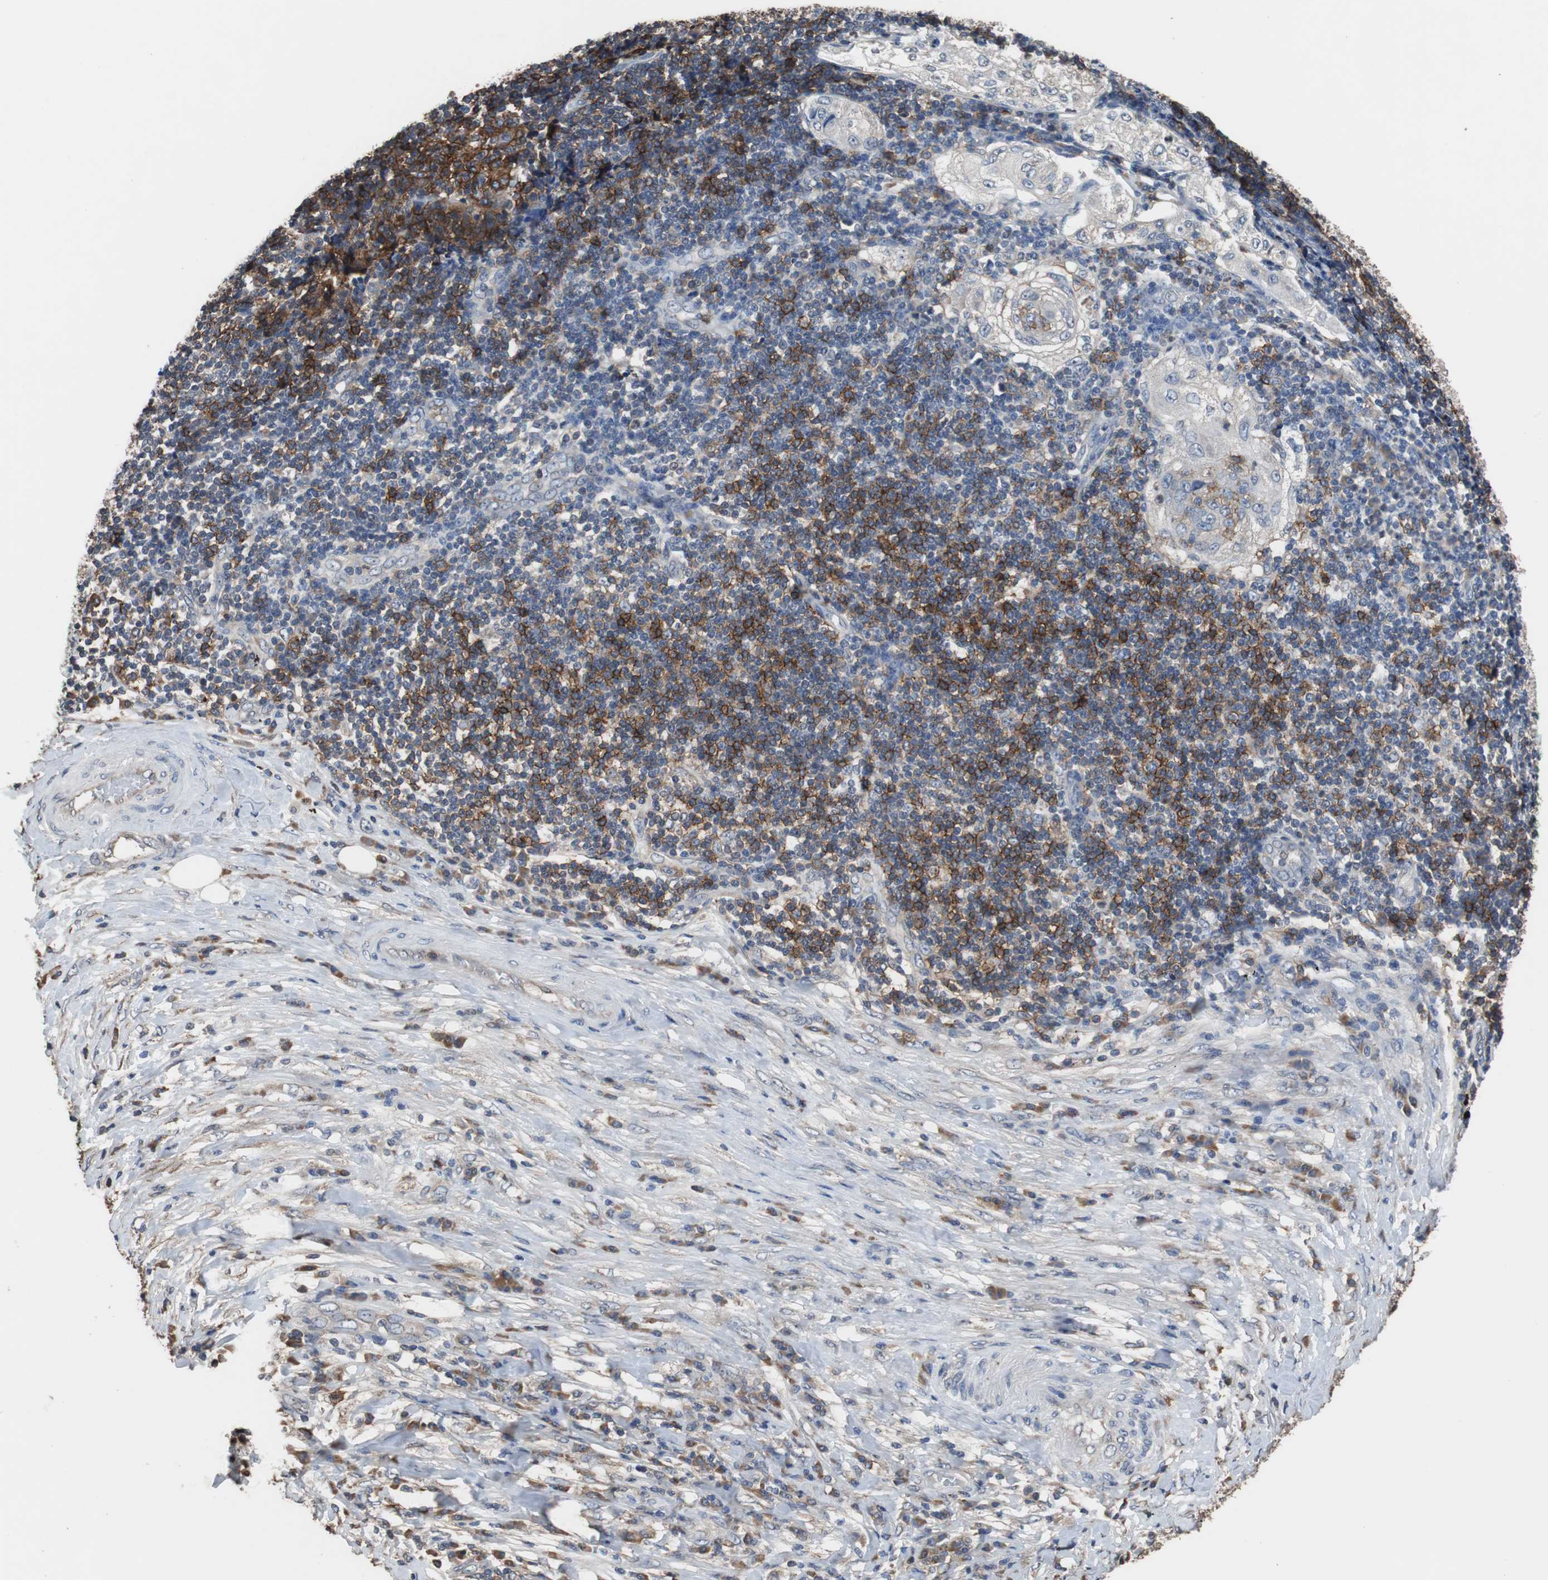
{"staining": {"intensity": "weak", "quantity": "<25%", "location": "cytoplasmic/membranous"}, "tissue": "lung cancer", "cell_type": "Tumor cells", "image_type": "cancer", "snomed": [{"axis": "morphology", "description": "Inflammation, NOS"}, {"axis": "morphology", "description": "Squamous cell carcinoma, NOS"}, {"axis": "topography", "description": "Lymph node"}, {"axis": "topography", "description": "Soft tissue"}, {"axis": "topography", "description": "Lung"}], "caption": "An image of lung squamous cell carcinoma stained for a protein reveals no brown staining in tumor cells.", "gene": "SCIMP", "patient": {"sex": "male", "age": 66}}